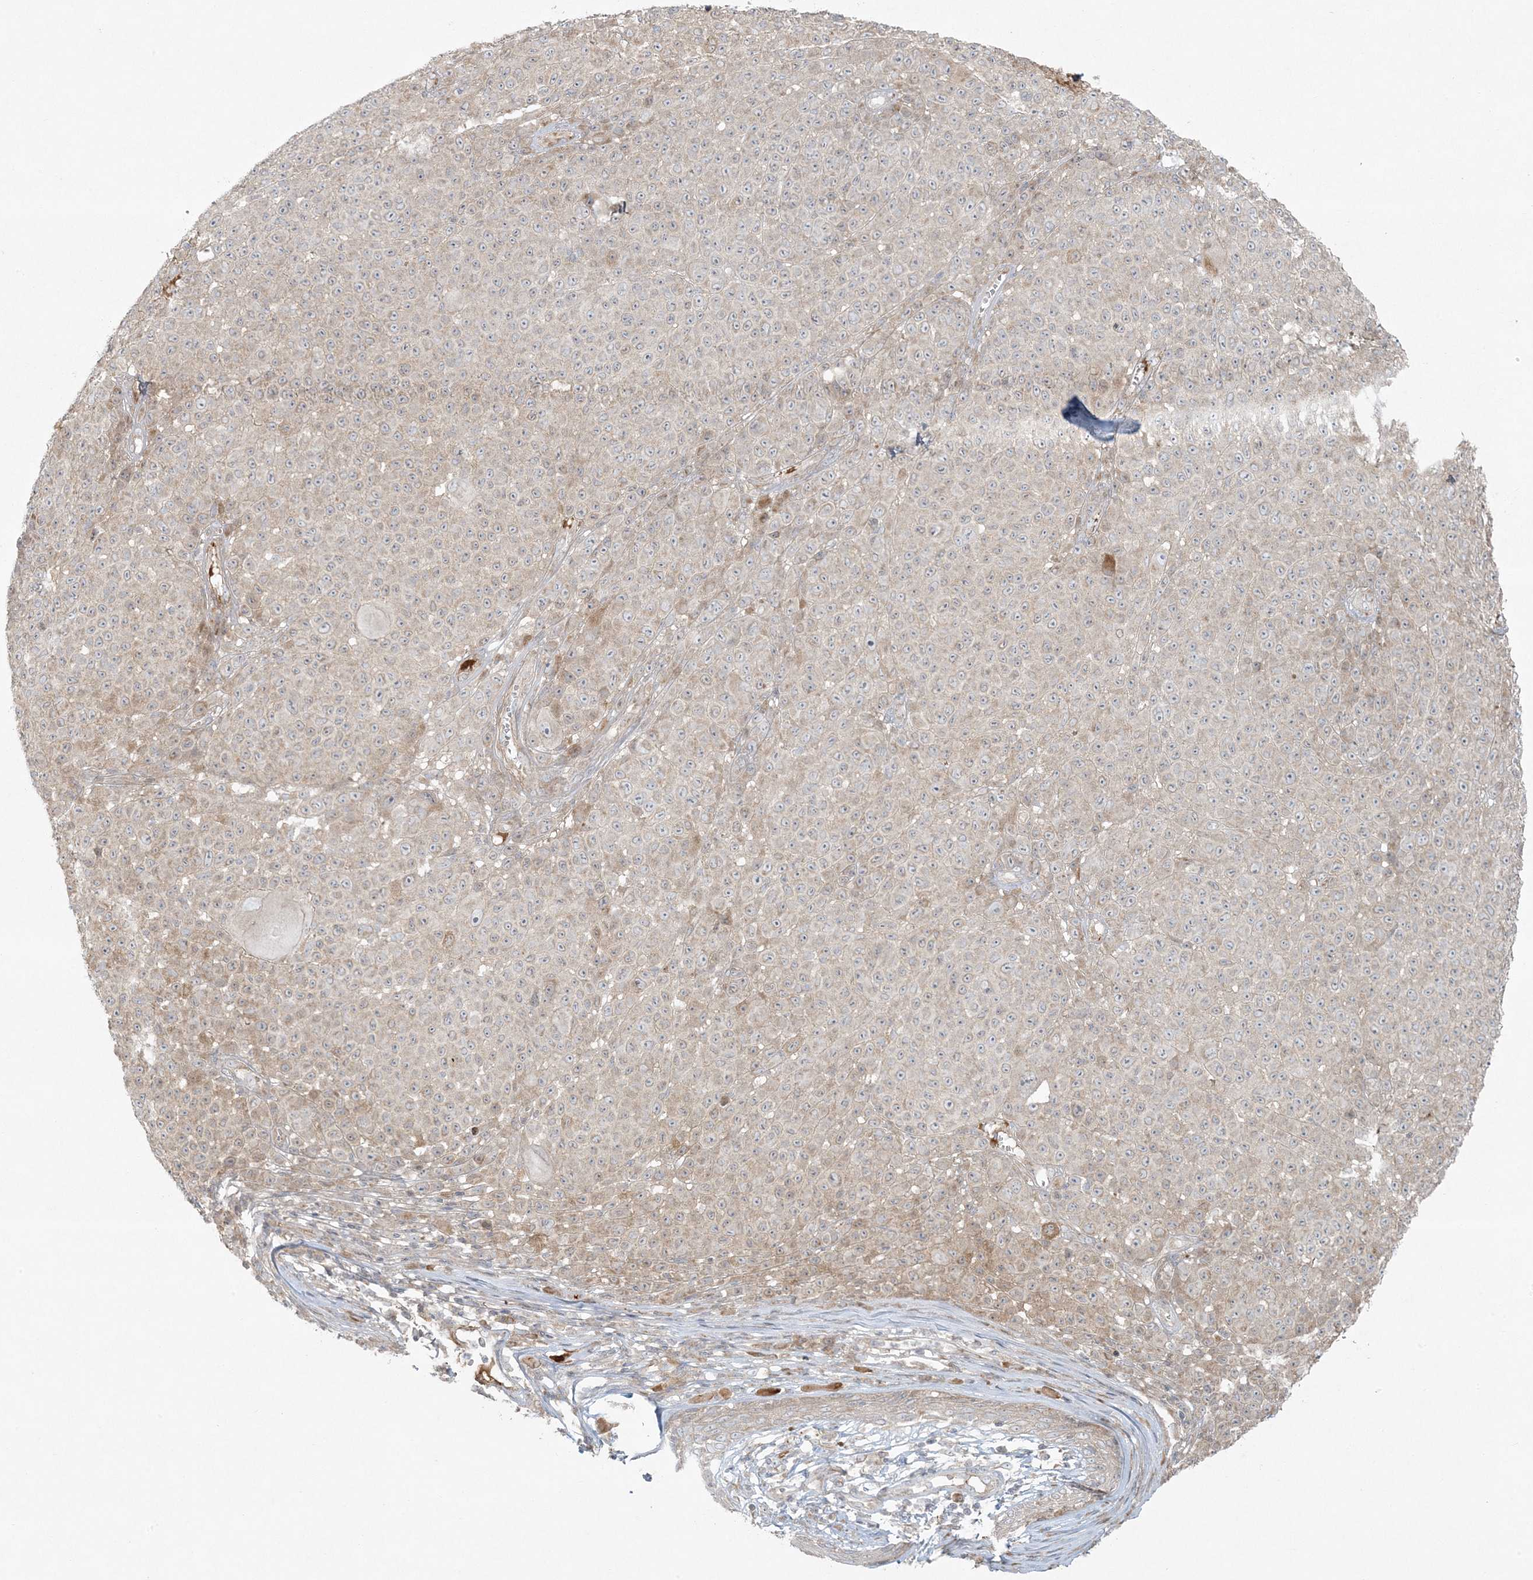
{"staining": {"intensity": "weak", "quantity": "<25%", "location": "cytoplasmic/membranous"}, "tissue": "melanoma", "cell_type": "Tumor cells", "image_type": "cancer", "snomed": [{"axis": "morphology", "description": "Malignant melanoma, NOS"}, {"axis": "topography", "description": "Skin"}], "caption": "Micrograph shows no significant protein positivity in tumor cells of malignant melanoma.", "gene": "ZNF263", "patient": {"sex": "female", "age": 94}}